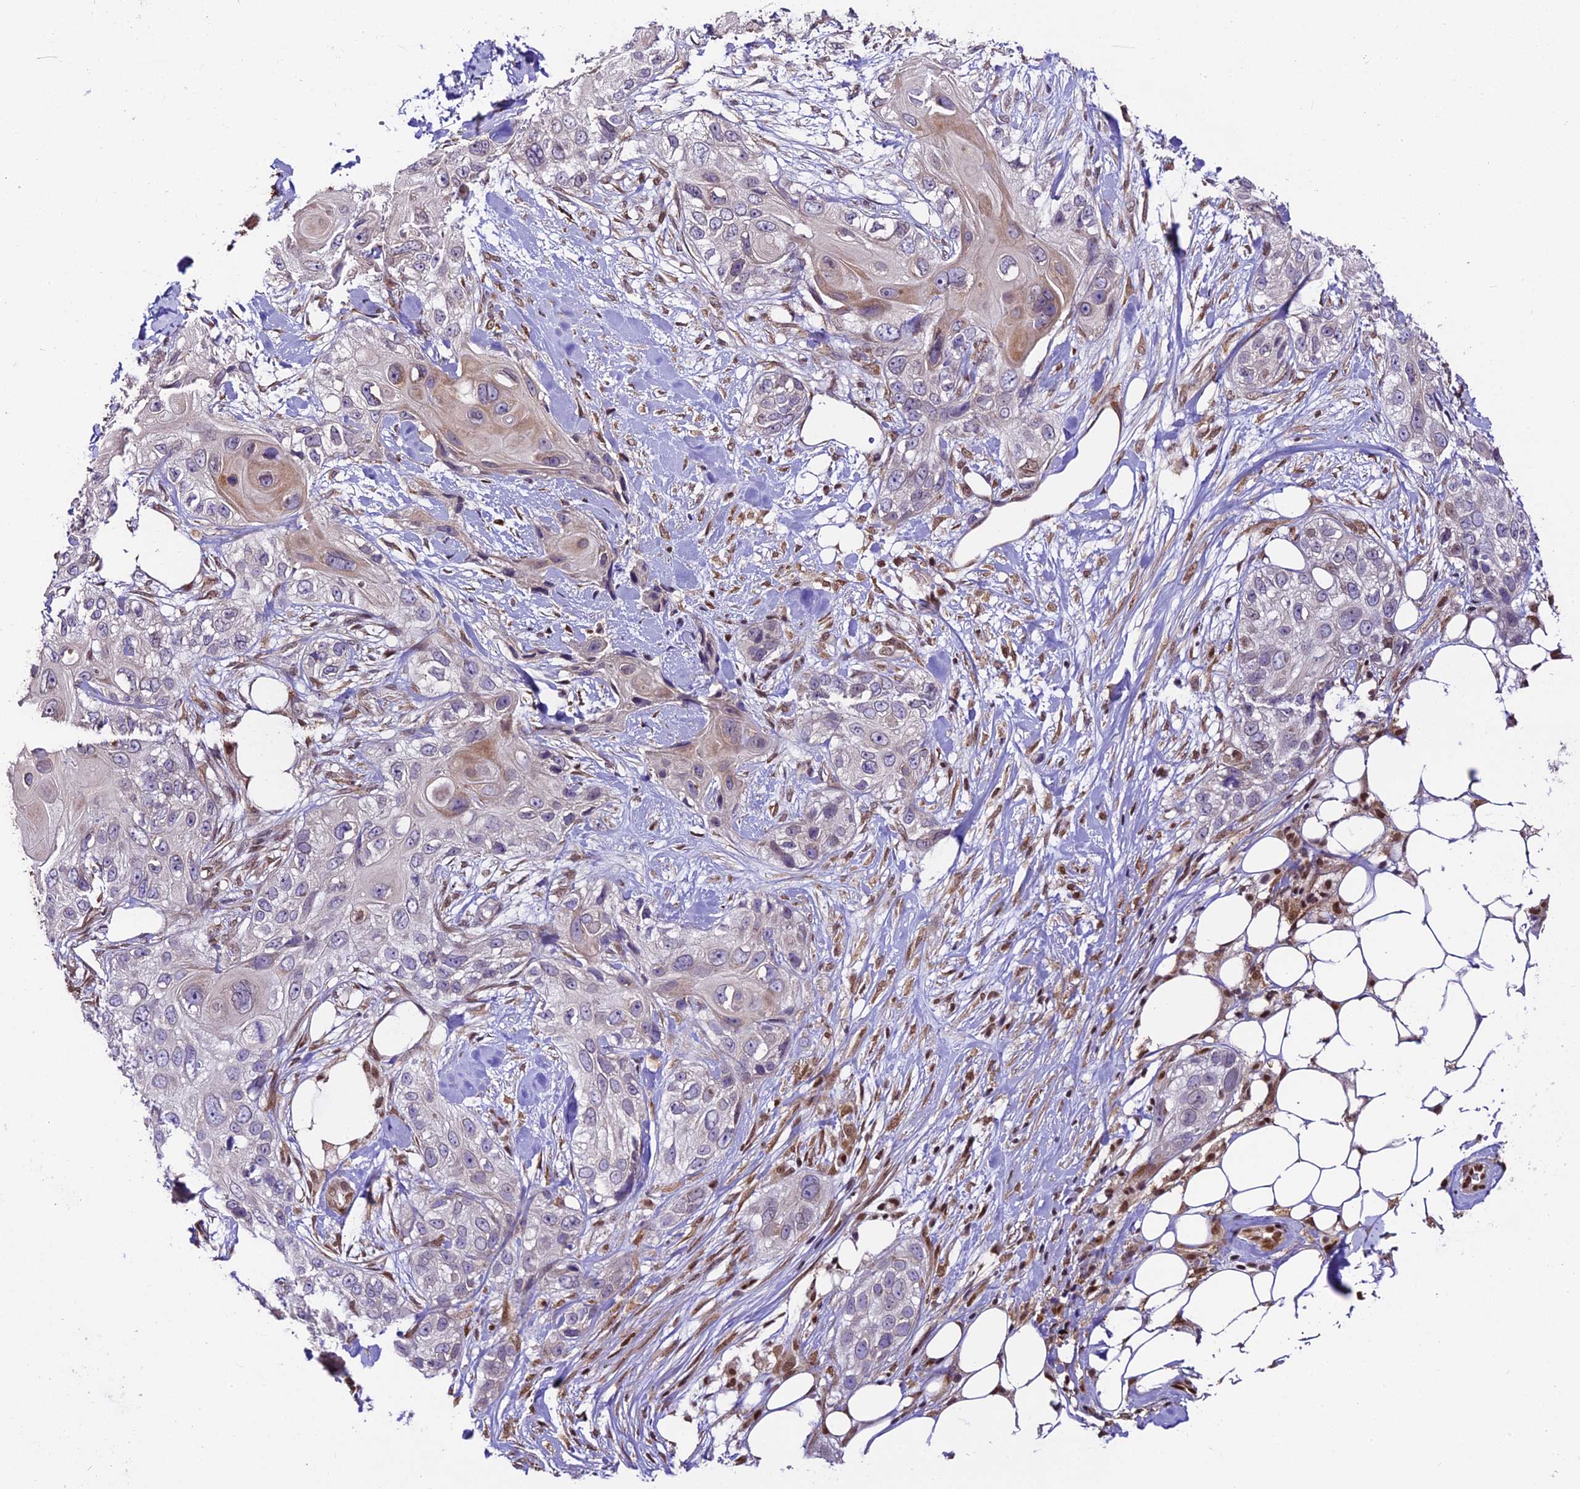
{"staining": {"intensity": "moderate", "quantity": "<25%", "location": "cytoplasmic/membranous"}, "tissue": "skin cancer", "cell_type": "Tumor cells", "image_type": "cancer", "snomed": [{"axis": "morphology", "description": "Normal tissue, NOS"}, {"axis": "morphology", "description": "Squamous cell carcinoma, NOS"}, {"axis": "topography", "description": "Skin"}], "caption": "Protein staining reveals moderate cytoplasmic/membranous positivity in approximately <25% of tumor cells in squamous cell carcinoma (skin).", "gene": "TRIM22", "patient": {"sex": "male", "age": 72}}